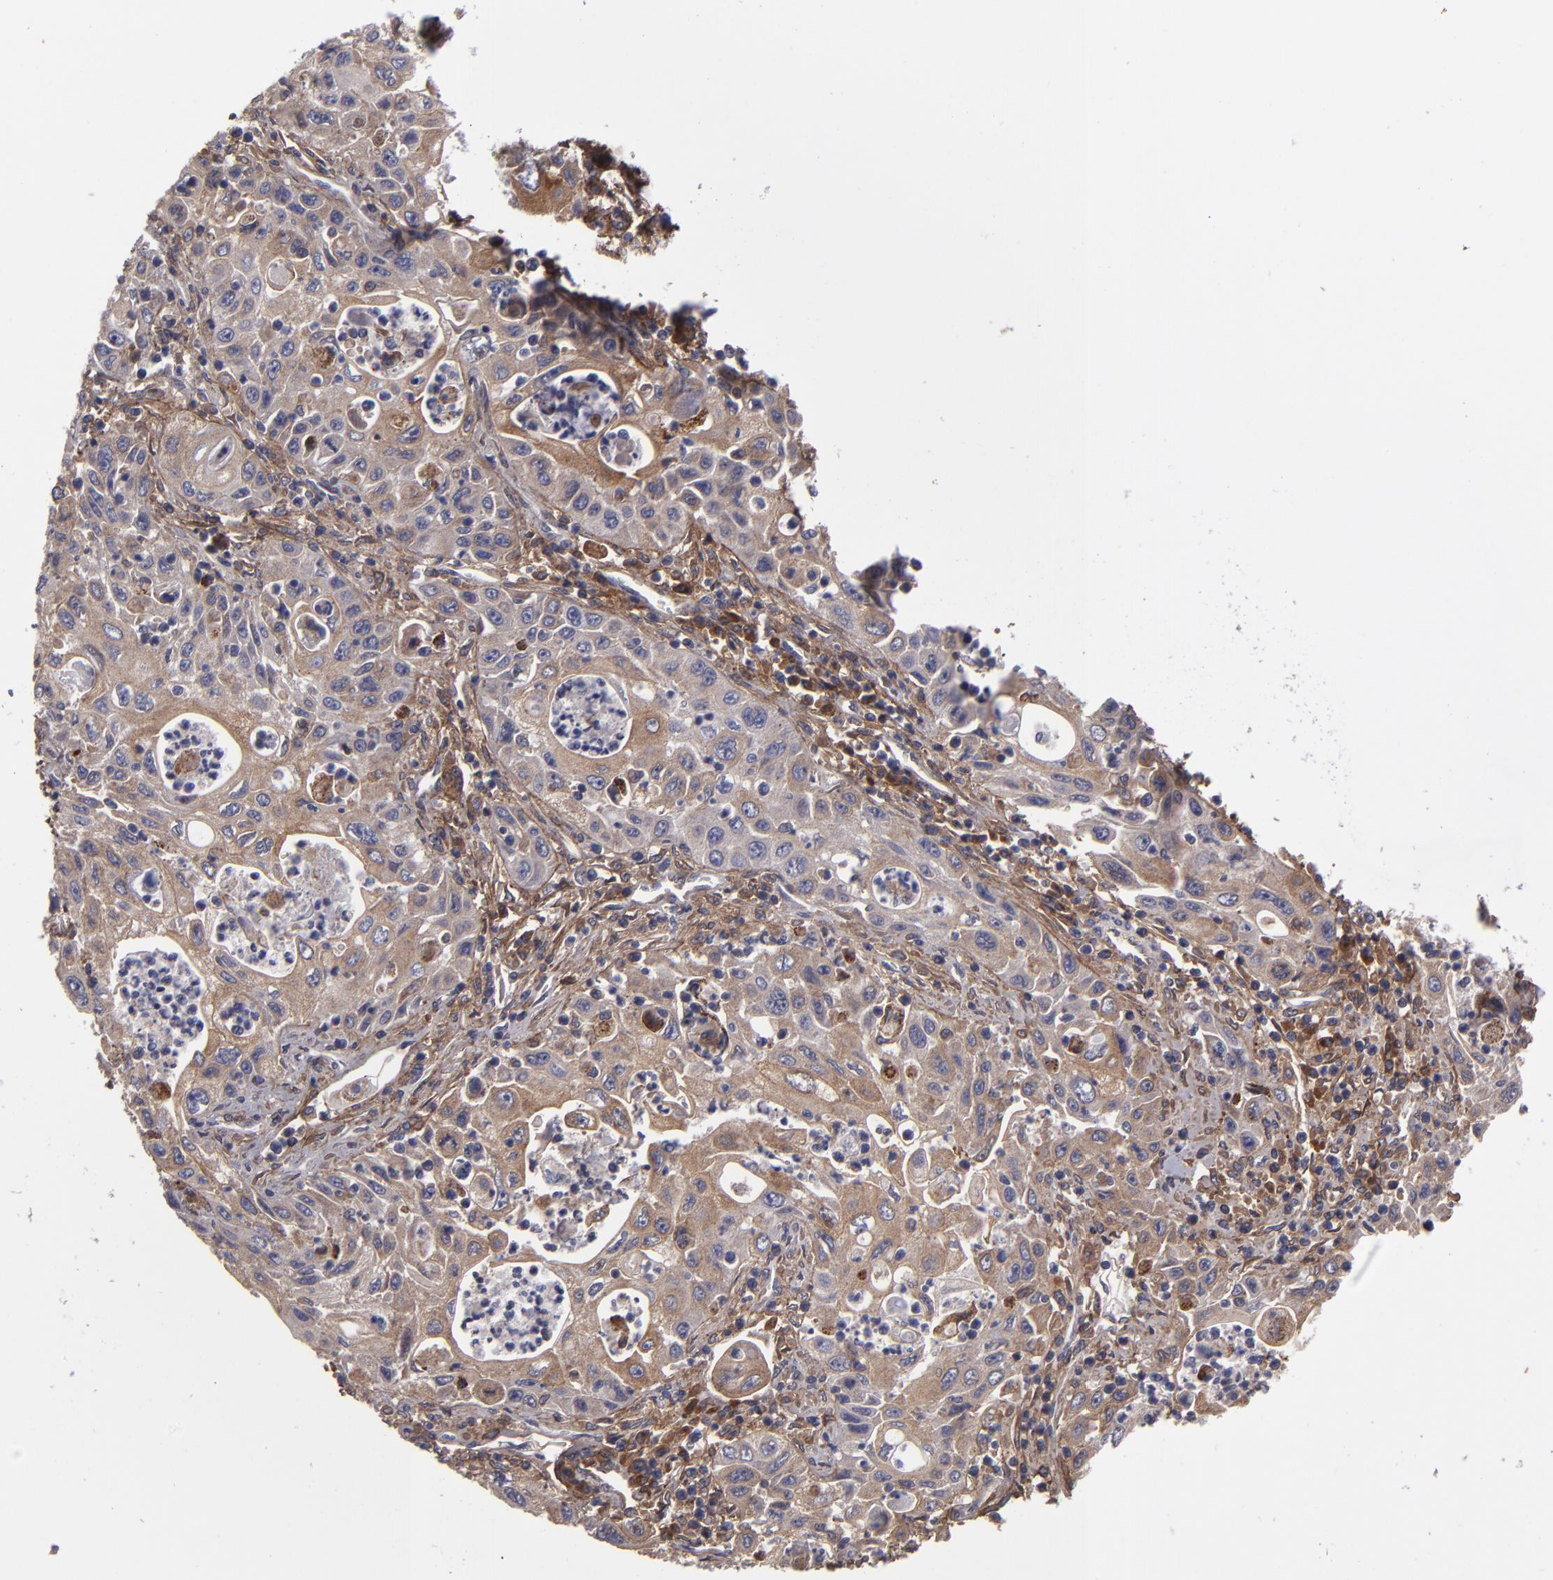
{"staining": {"intensity": "moderate", "quantity": ">75%", "location": "cytoplasmic/membranous"}, "tissue": "pancreatic cancer", "cell_type": "Tumor cells", "image_type": "cancer", "snomed": [{"axis": "morphology", "description": "Adenocarcinoma, NOS"}, {"axis": "topography", "description": "Pancreas"}], "caption": "High-magnification brightfield microscopy of pancreatic cancer (adenocarcinoma) stained with DAB (brown) and counterstained with hematoxylin (blue). tumor cells exhibit moderate cytoplasmic/membranous staining is appreciated in about>75% of cells. (IHC, brightfield microscopy, high magnification).", "gene": "IL12A", "patient": {"sex": "male", "age": 70}}